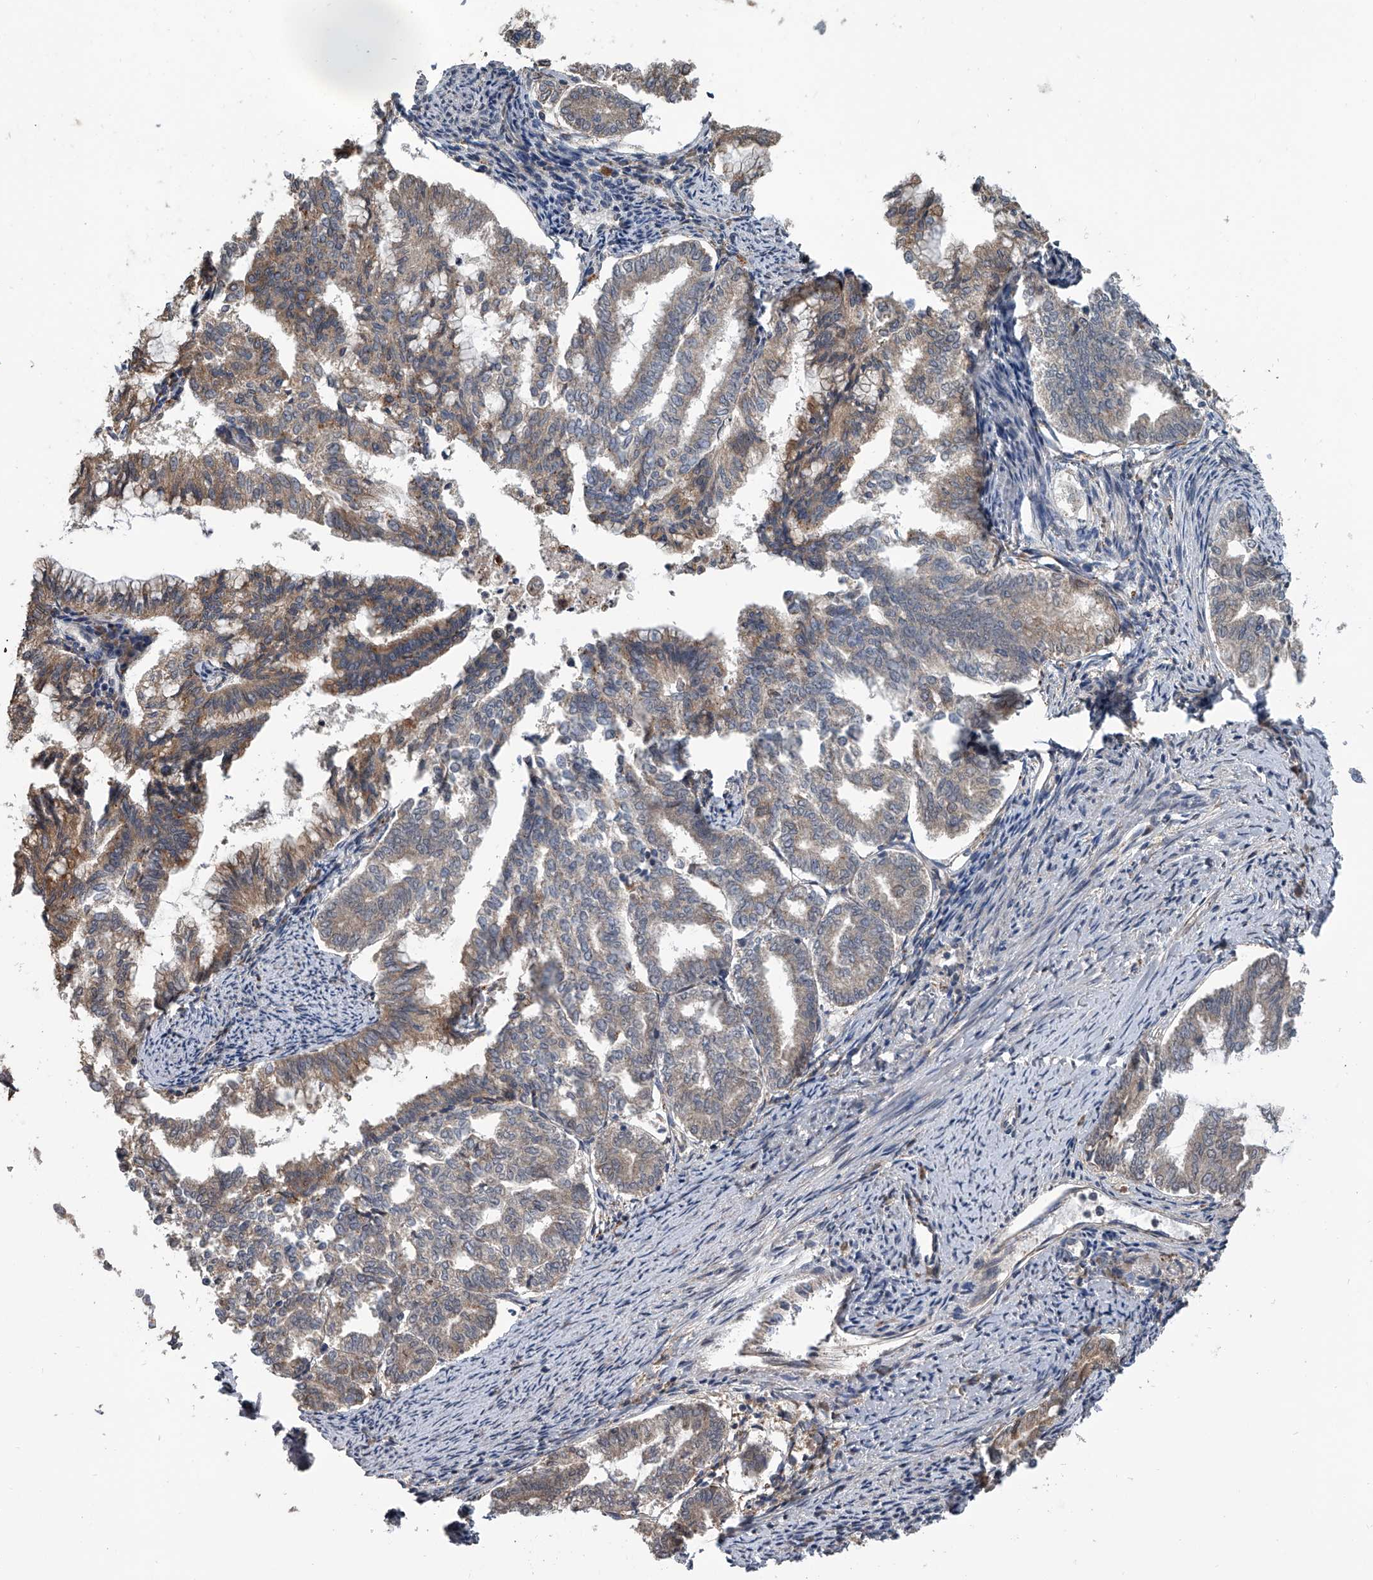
{"staining": {"intensity": "moderate", "quantity": "<25%", "location": "cytoplasmic/membranous"}, "tissue": "endometrial cancer", "cell_type": "Tumor cells", "image_type": "cancer", "snomed": [{"axis": "morphology", "description": "Adenocarcinoma, NOS"}, {"axis": "topography", "description": "Endometrium"}], "caption": "Approximately <25% of tumor cells in human endometrial adenocarcinoma show moderate cytoplasmic/membranous protein staining as visualized by brown immunohistochemical staining.", "gene": "GEMIN8", "patient": {"sex": "female", "age": 79}}